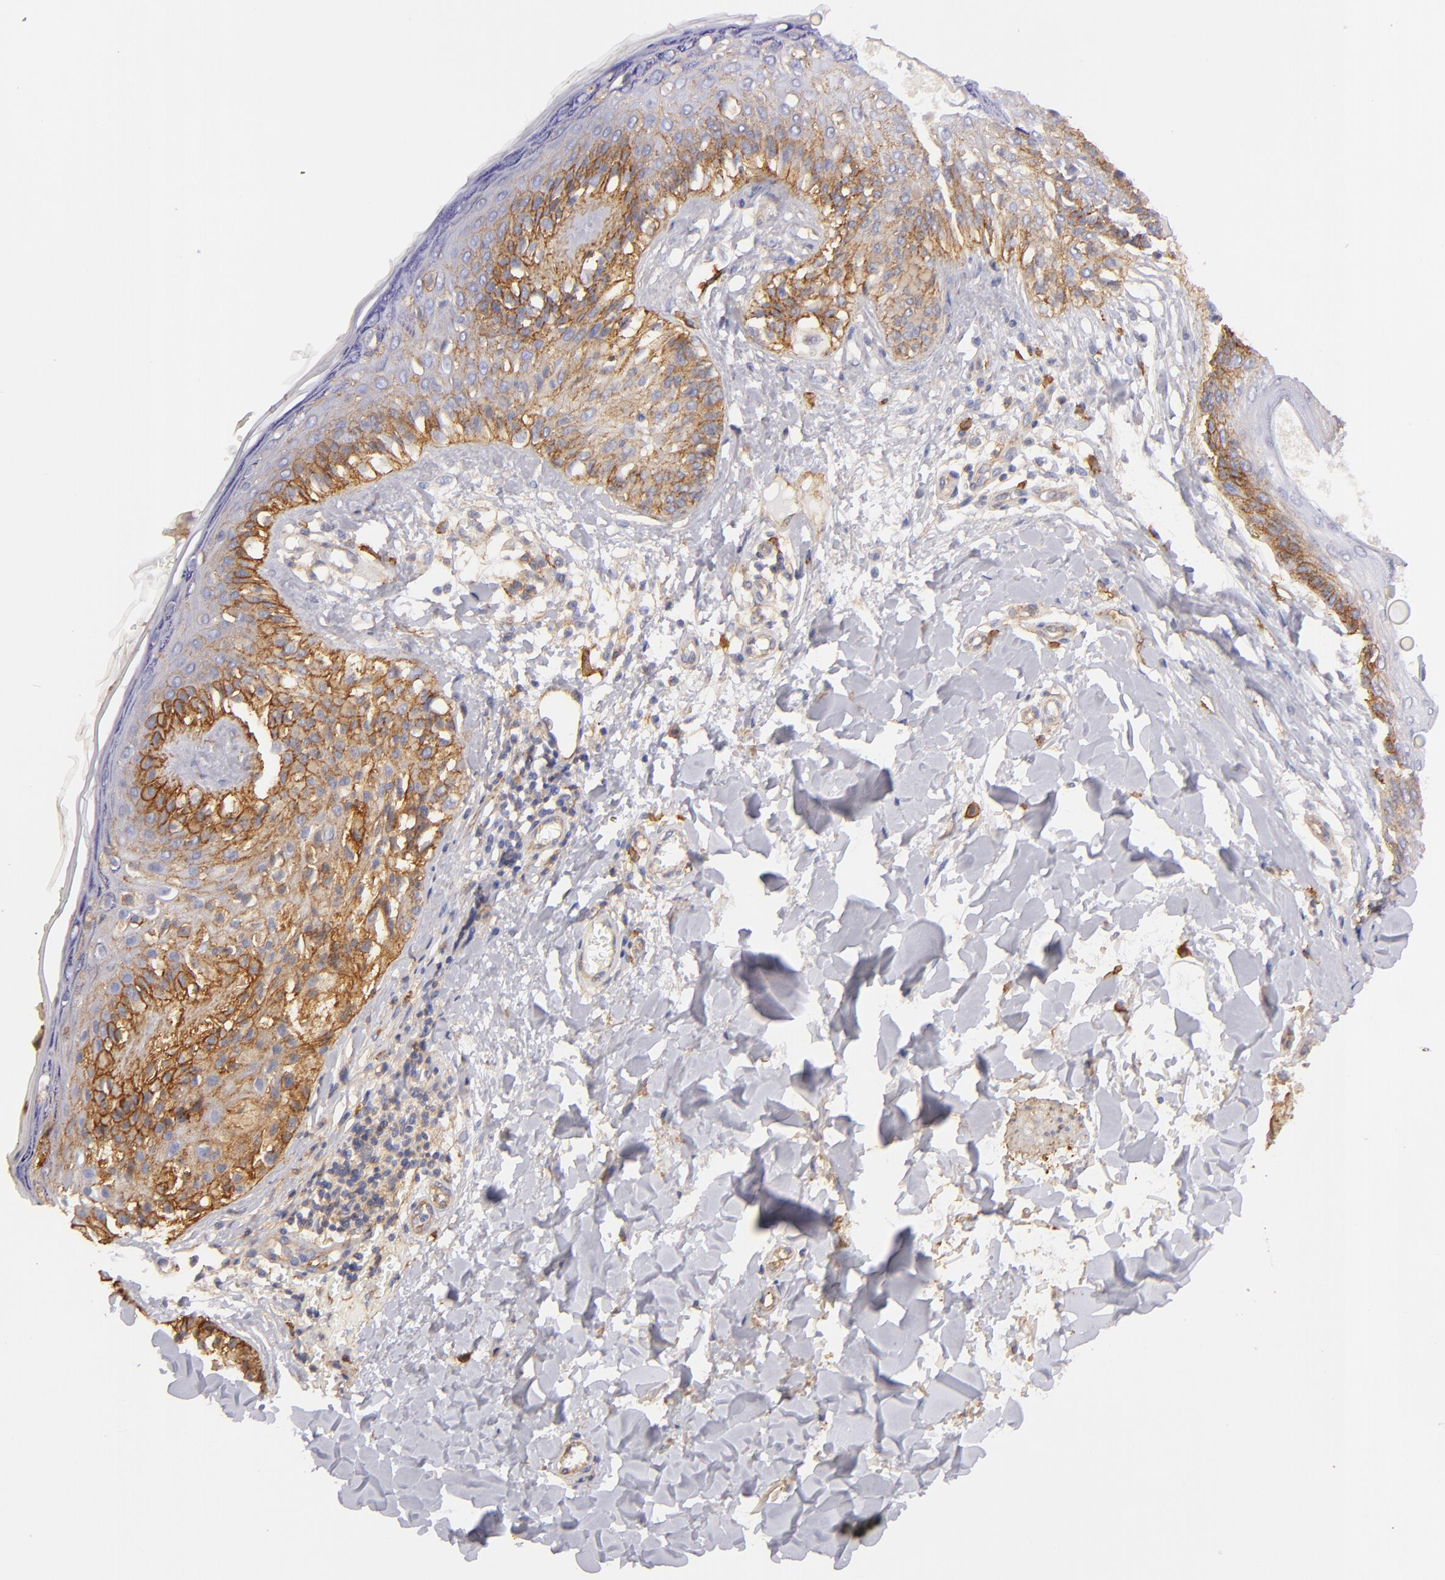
{"staining": {"intensity": "weak", "quantity": "25%-75%", "location": "cytoplasmic/membranous"}, "tissue": "melanoma", "cell_type": "Tumor cells", "image_type": "cancer", "snomed": [{"axis": "morphology", "description": "Malignant melanoma, NOS"}, {"axis": "topography", "description": "Skin"}], "caption": "Brown immunohistochemical staining in malignant melanoma displays weak cytoplasmic/membranous positivity in approximately 25%-75% of tumor cells.", "gene": "CD151", "patient": {"sex": "female", "age": 82}}